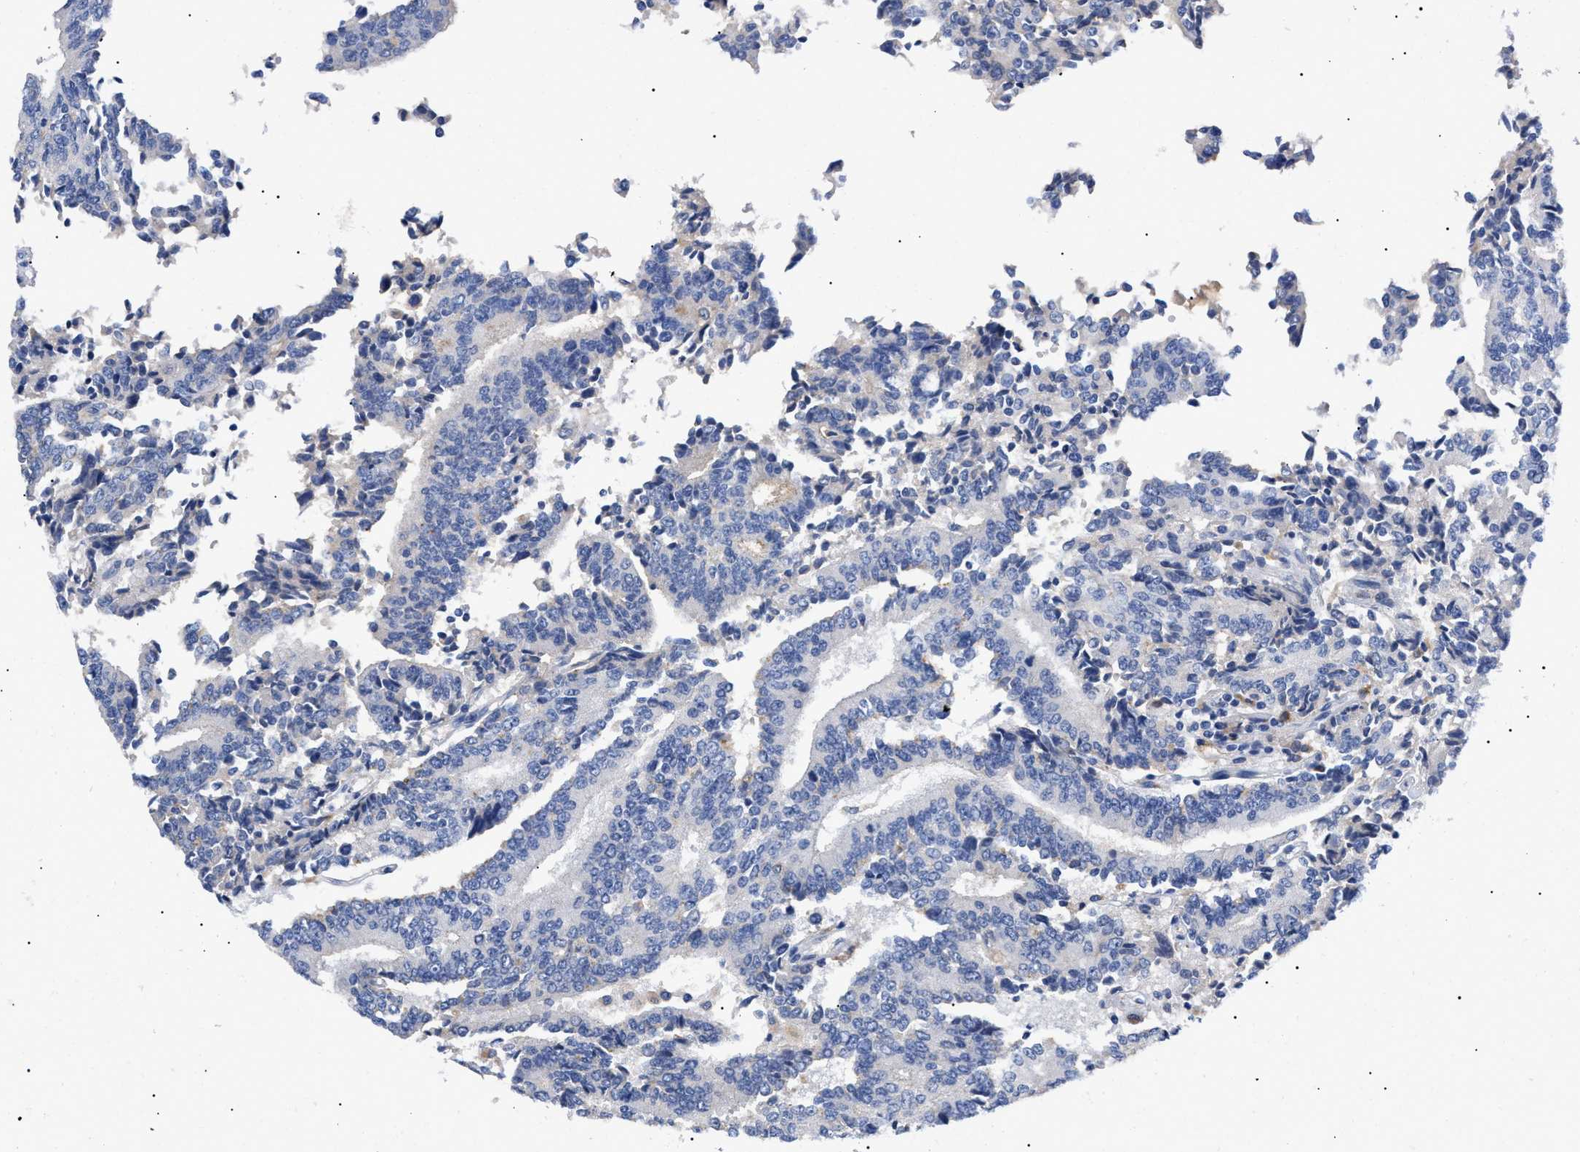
{"staining": {"intensity": "negative", "quantity": "none", "location": "none"}, "tissue": "prostate cancer", "cell_type": "Tumor cells", "image_type": "cancer", "snomed": [{"axis": "morphology", "description": "Normal tissue, NOS"}, {"axis": "morphology", "description": "Adenocarcinoma, High grade"}, {"axis": "topography", "description": "Prostate"}, {"axis": "topography", "description": "Seminal veicle"}], "caption": "Immunohistochemistry of prostate high-grade adenocarcinoma shows no positivity in tumor cells.", "gene": "ACKR1", "patient": {"sex": "male", "age": 55}}